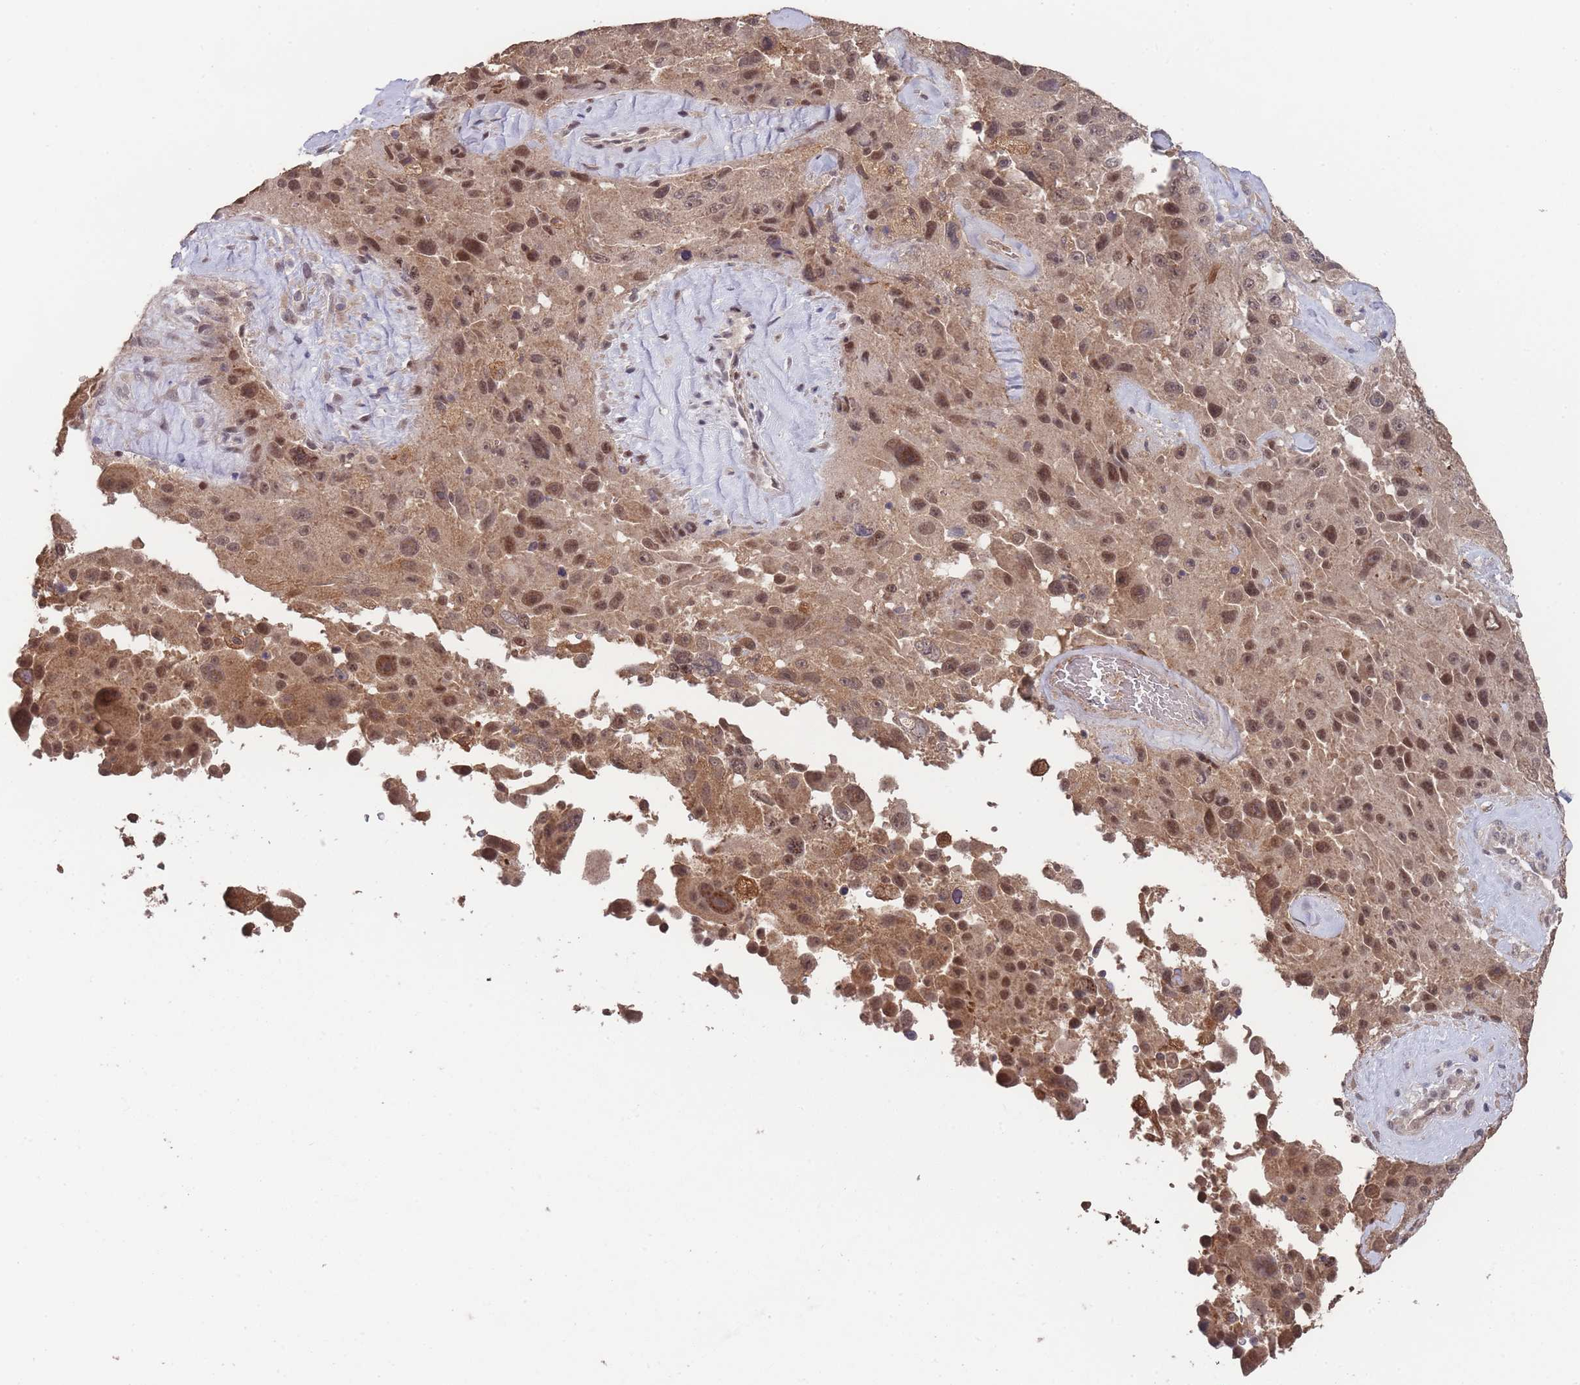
{"staining": {"intensity": "moderate", "quantity": ">75%", "location": "cytoplasmic/membranous,nuclear"}, "tissue": "melanoma", "cell_type": "Tumor cells", "image_type": "cancer", "snomed": [{"axis": "morphology", "description": "Malignant melanoma, Metastatic site"}, {"axis": "topography", "description": "Lymph node"}], "caption": "High-power microscopy captured an IHC histopathology image of malignant melanoma (metastatic site), revealing moderate cytoplasmic/membranous and nuclear expression in about >75% of tumor cells.", "gene": "SF3B1", "patient": {"sex": "male", "age": 62}}